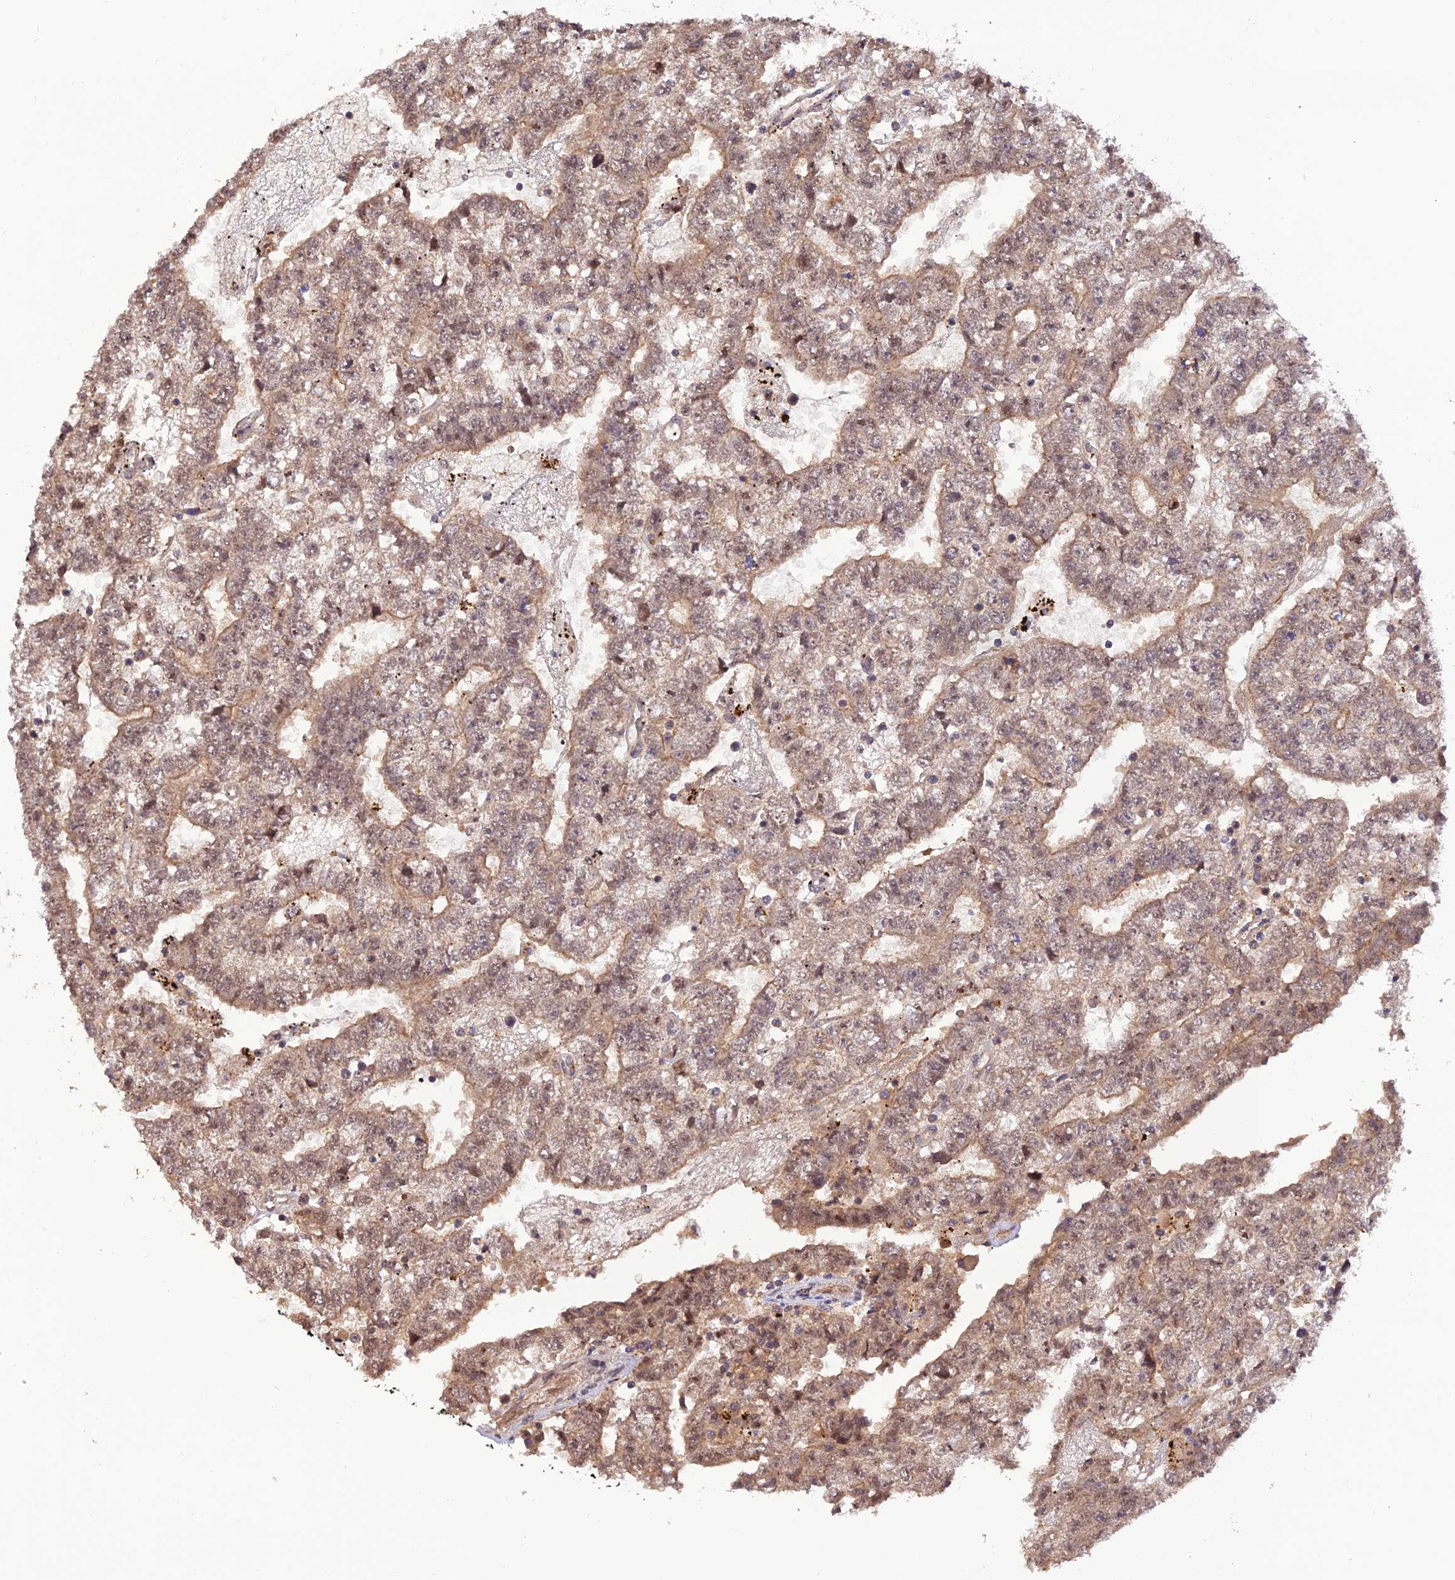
{"staining": {"intensity": "weak", "quantity": "25%-75%", "location": "cytoplasmic/membranous,nuclear"}, "tissue": "testis cancer", "cell_type": "Tumor cells", "image_type": "cancer", "snomed": [{"axis": "morphology", "description": "Carcinoma, Embryonal, NOS"}, {"axis": "topography", "description": "Testis"}], "caption": "Tumor cells show weak cytoplasmic/membranous and nuclear staining in approximately 25%-75% of cells in embryonal carcinoma (testis). The staining is performed using DAB (3,3'-diaminobenzidine) brown chromogen to label protein expression. The nuclei are counter-stained blue using hematoxylin.", "gene": "REV1", "patient": {"sex": "male", "age": 25}}